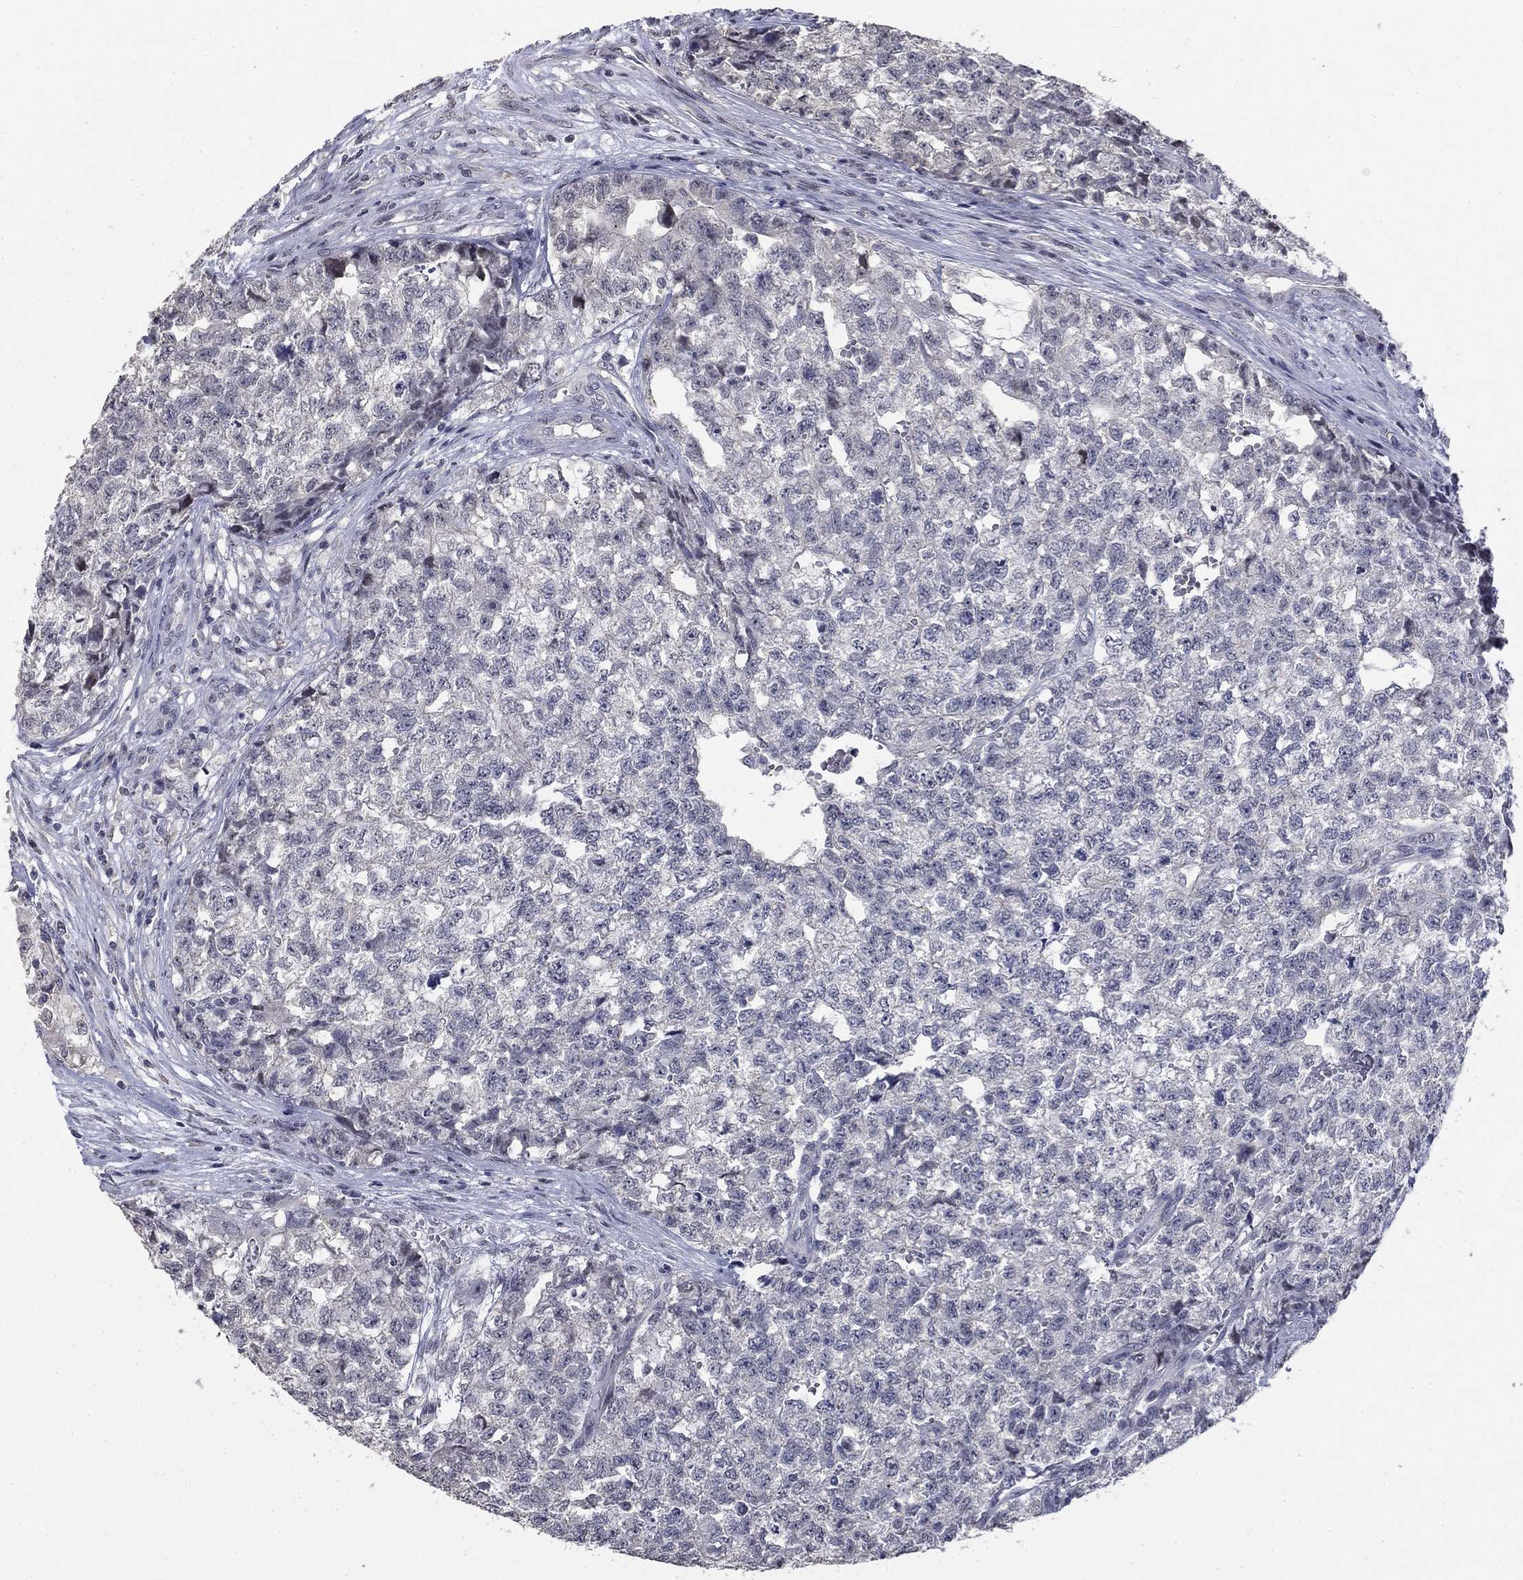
{"staining": {"intensity": "negative", "quantity": "none", "location": "none"}, "tissue": "testis cancer", "cell_type": "Tumor cells", "image_type": "cancer", "snomed": [{"axis": "morphology", "description": "Seminoma, NOS"}, {"axis": "morphology", "description": "Carcinoma, Embryonal, NOS"}, {"axis": "topography", "description": "Testis"}], "caption": "Testis seminoma stained for a protein using IHC exhibits no staining tumor cells.", "gene": "SPATA33", "patient": {"sex": "male", "age": 22}}